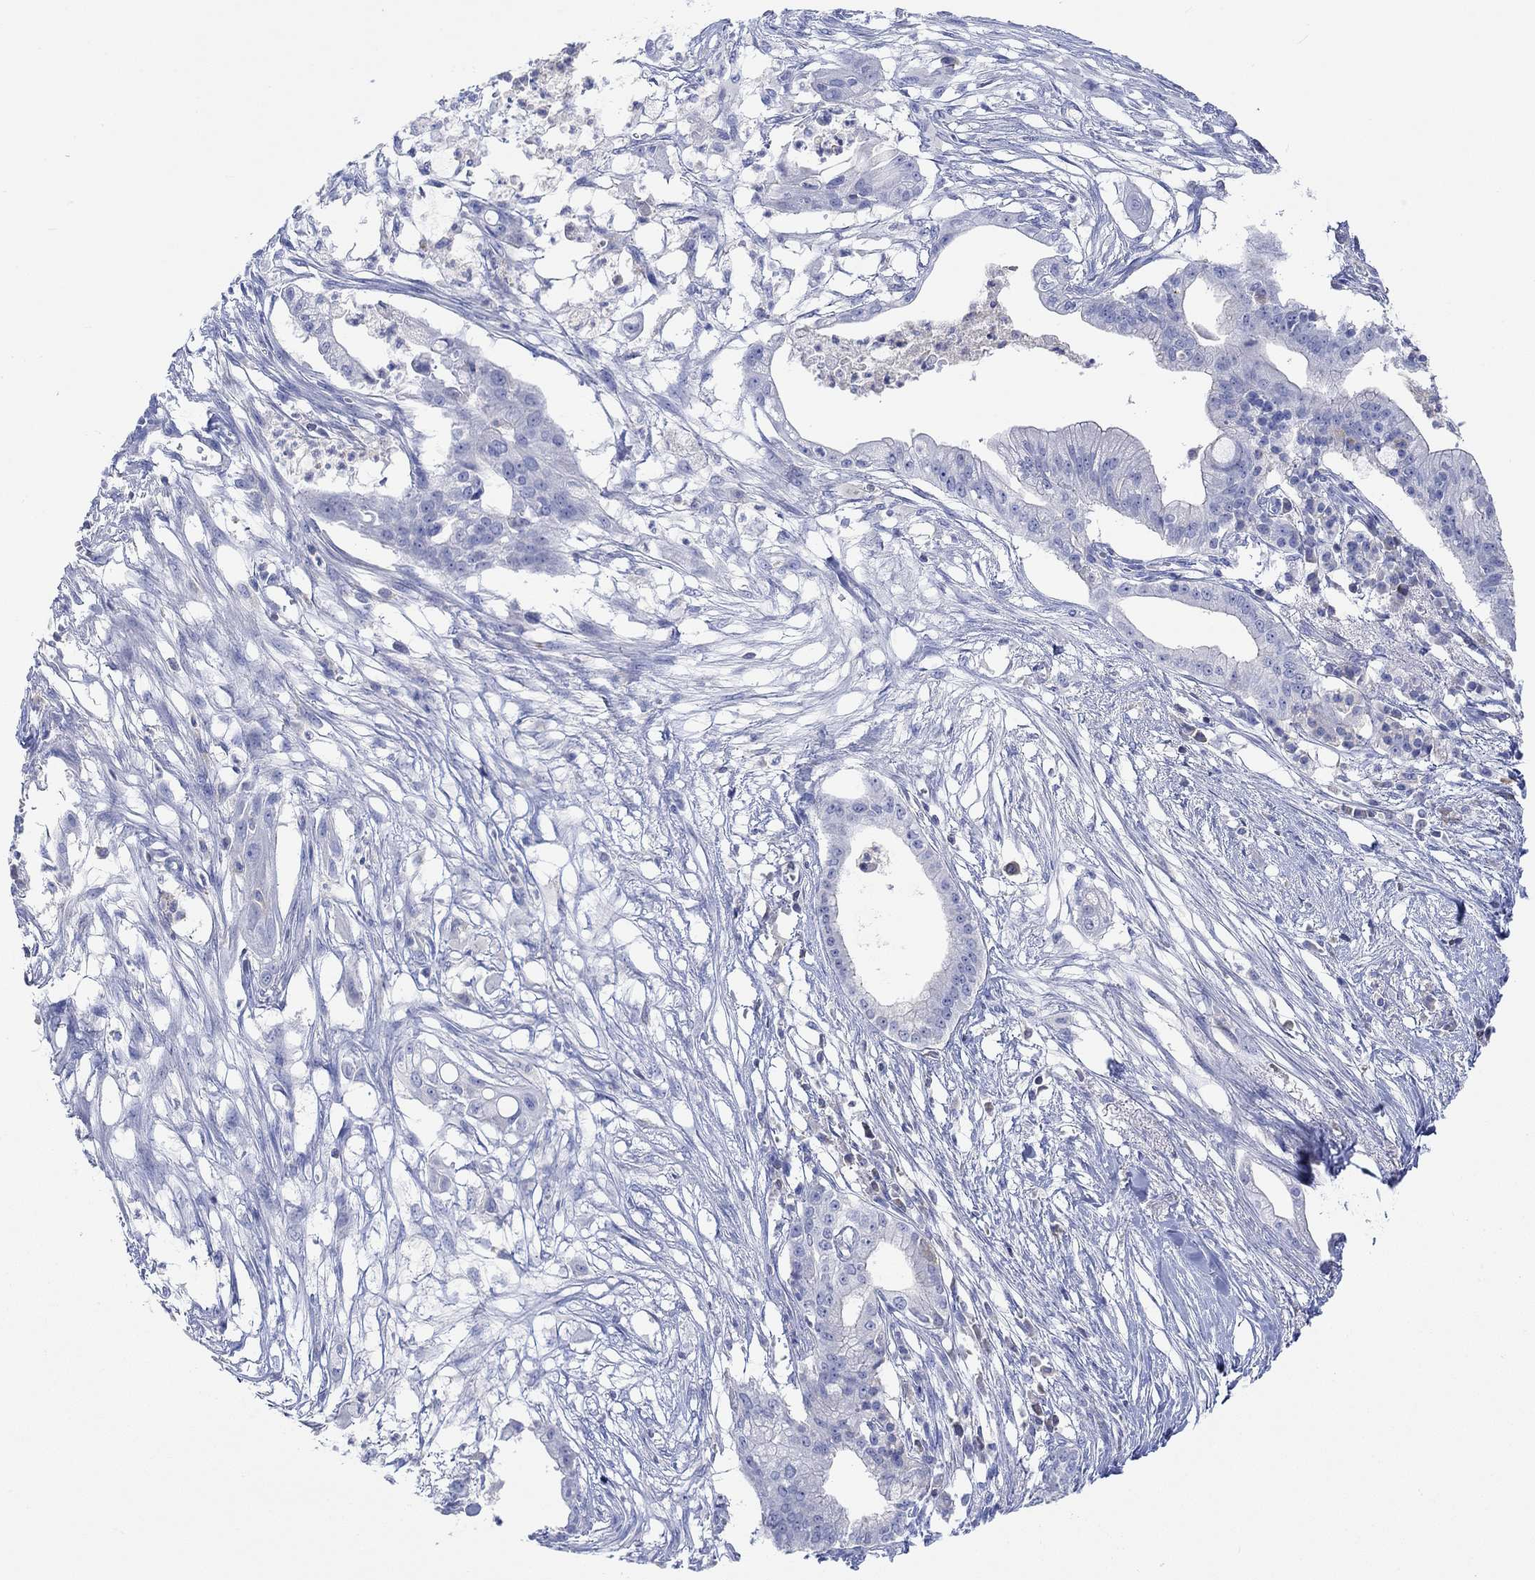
{"staining": {"intensity": "negative", "quantity": "none", "location": "none"}, "tissue": "pancreatic cancer", "cell_type": "Tumor cells", "image_type": "cancer", "snomed": [{"axis": "morphology", "description": "Normal tissue, NOS"}, {"axis": "morphology", "description": "Adenocarcinoma, NOS"}, {"axis": "topography", "description": "Pancreas"}], "caption": "Immunohistochemical staining of pancreatic cancer shows no significant staining in tumor cells.", "gene": "GCM1", "patient": {"sex": "female", "age": 58}}